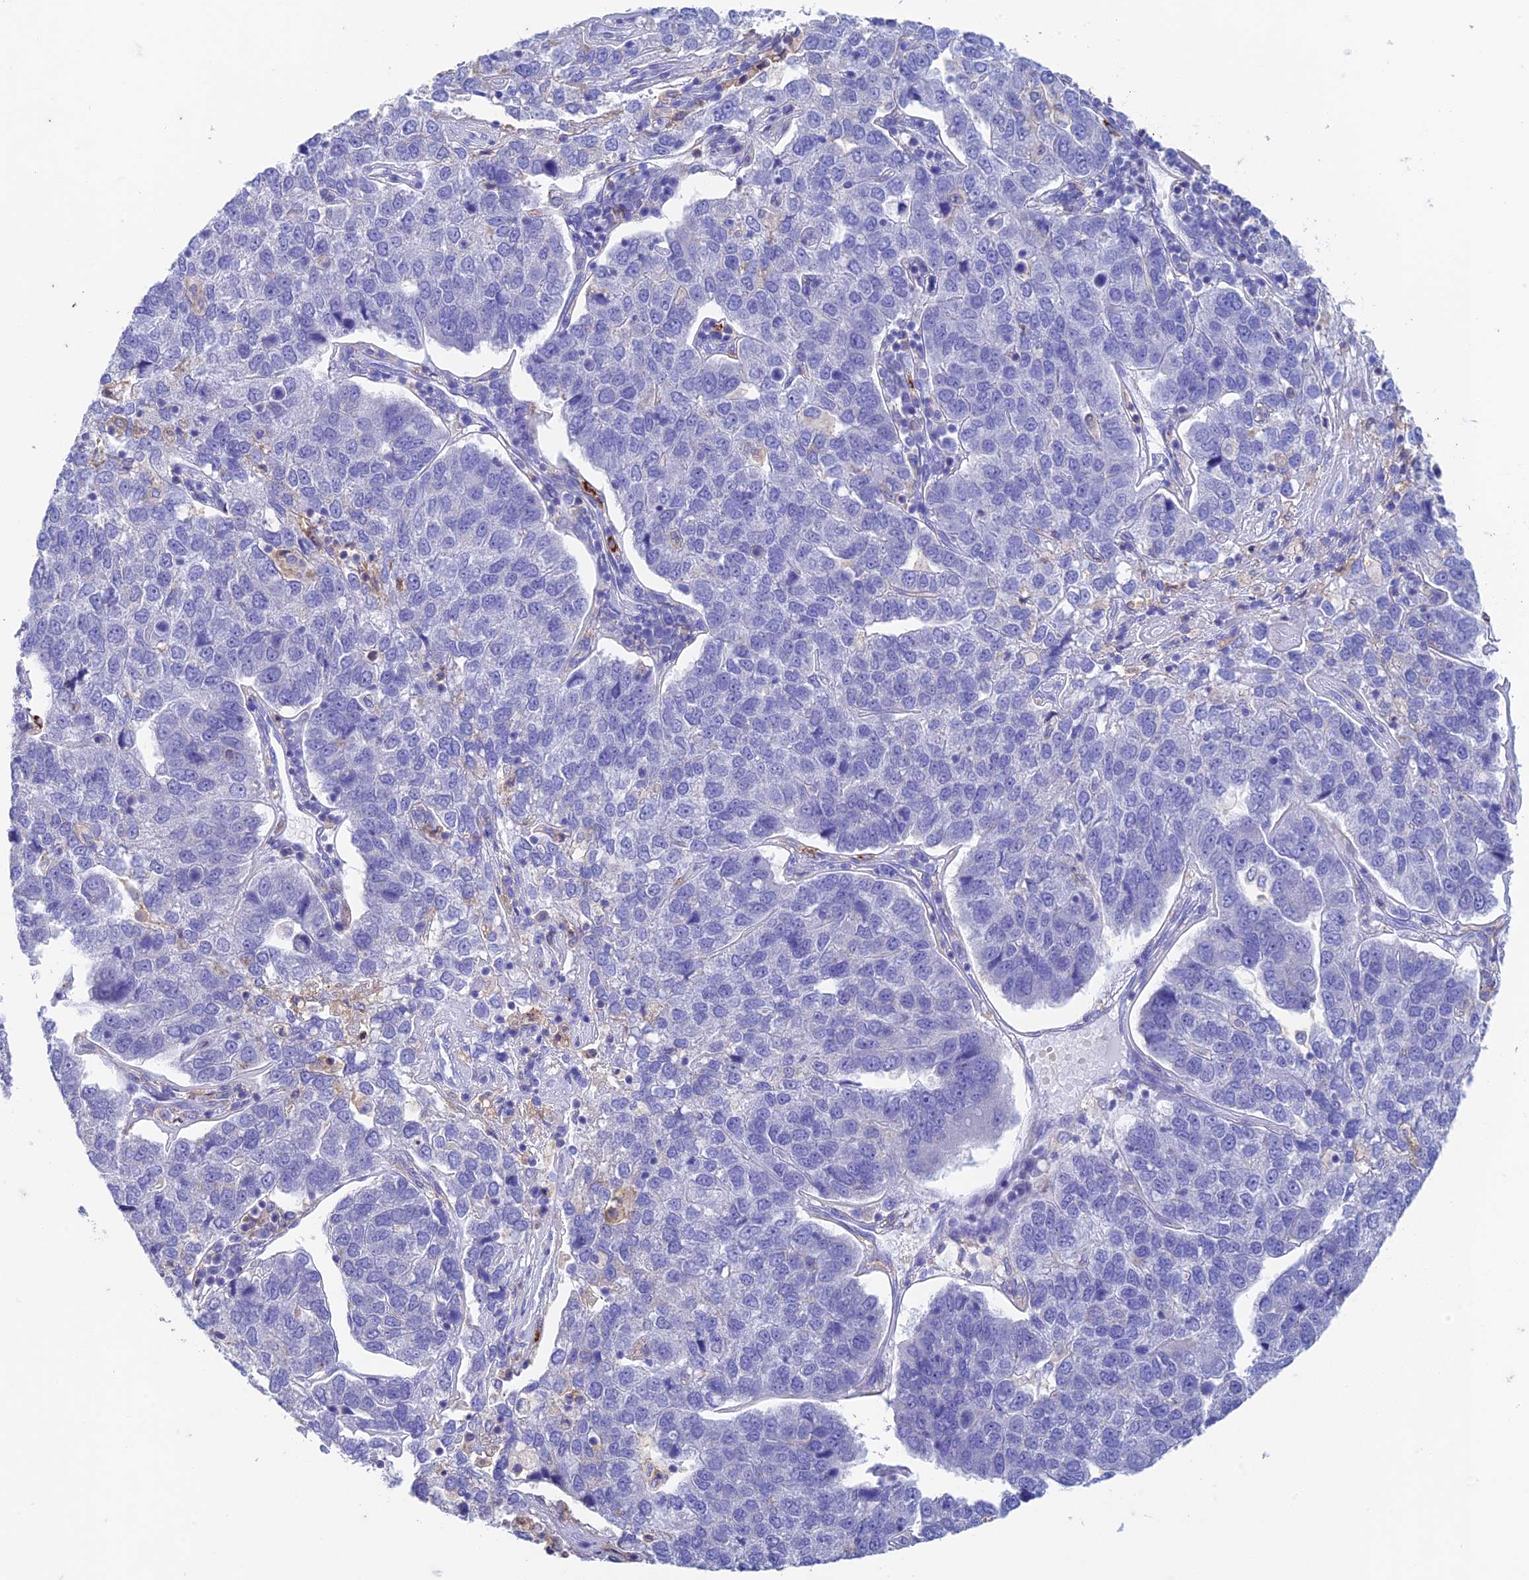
{"staining": {"intensity": "negative", "quantity": "none", "location": "none"}, "tissue": "pancreatic cancer", "cell_type": "Tumor cells", "image_type": "cancer", "snomed": [{"axis": "morphology", "description": "Adenocarcinoma, NOS"}, {"axis": "topography", "description": "Pancreas"}], "caption": "IHC micrograph of neoplastic tissue: adenocarcinoma (pancreatic) stained with DAB displays no significant protein expression in tumor cells.", "gene": "FGF7", "patient": {"sex": "female", "age": 61}}